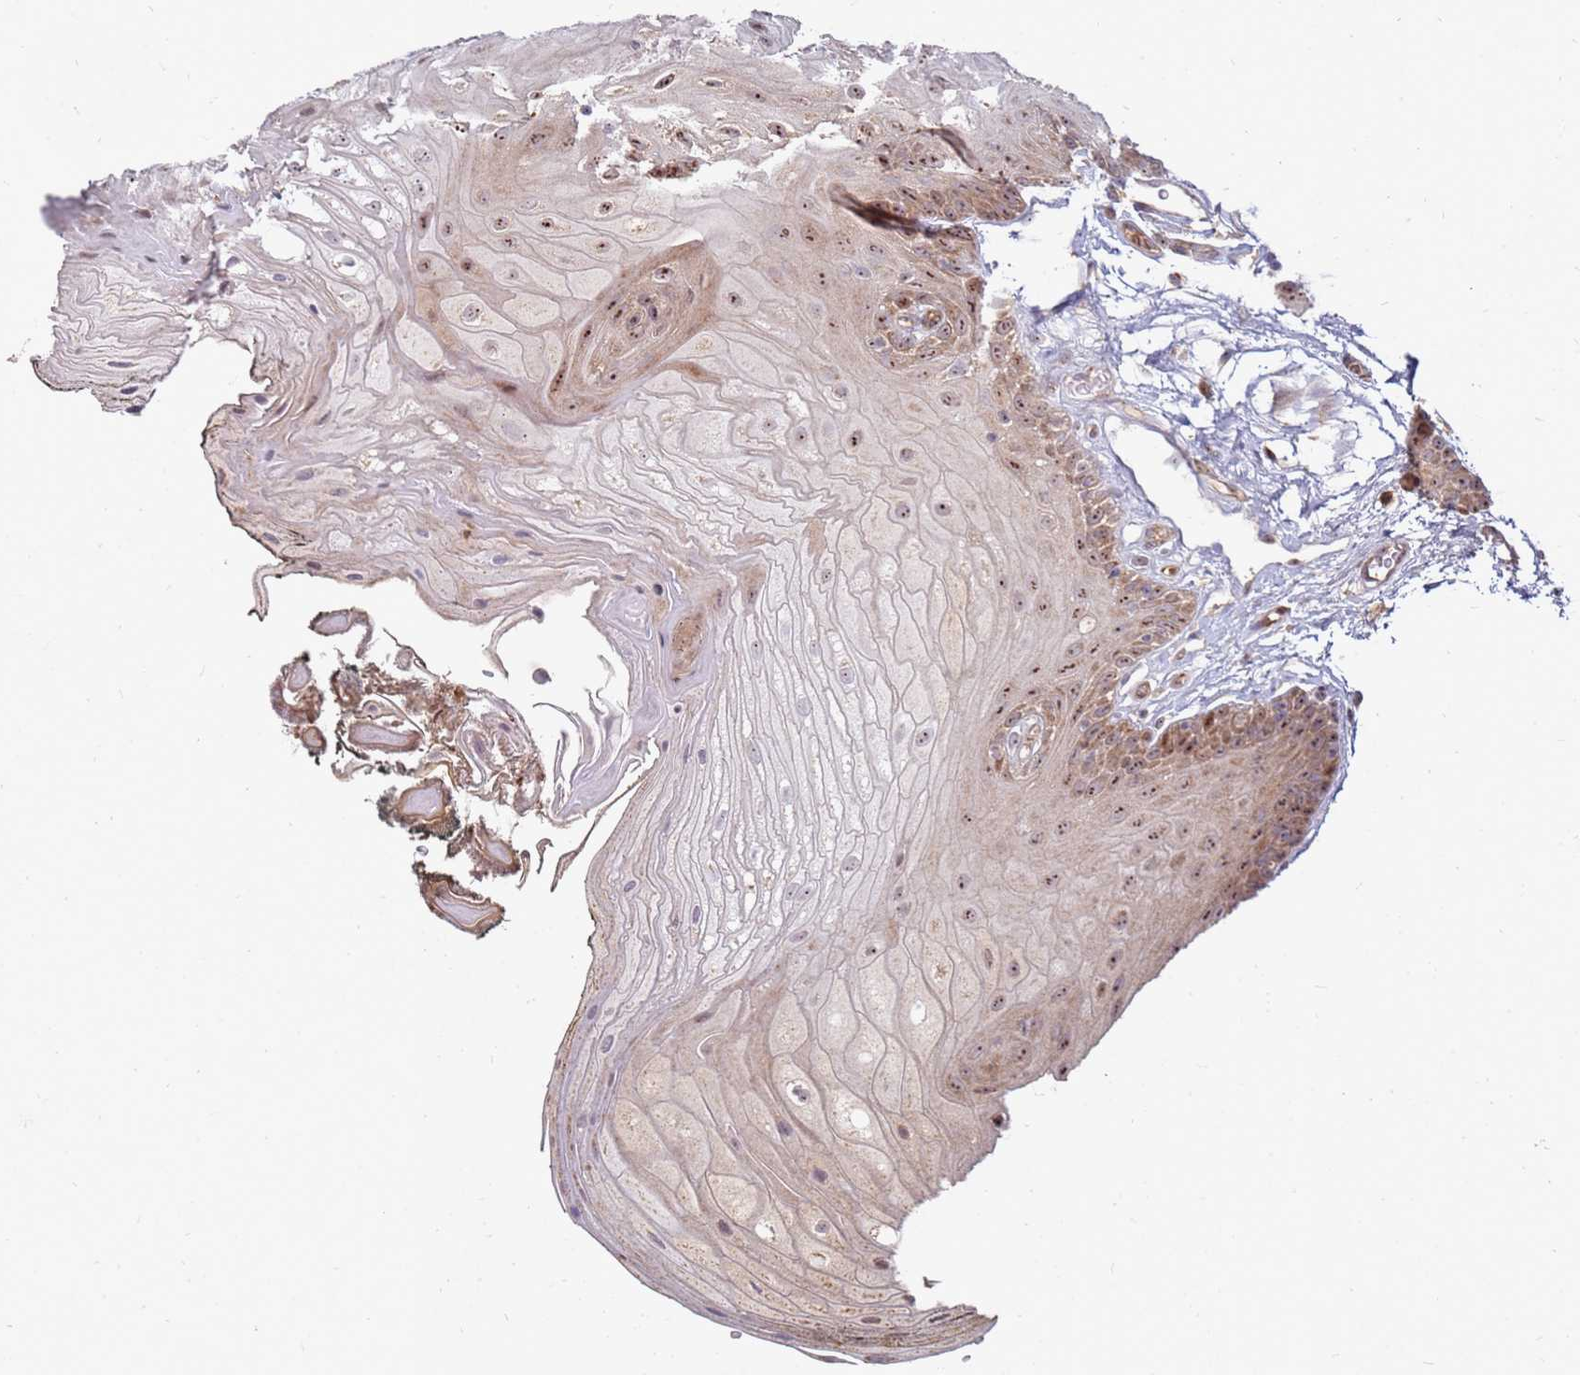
{"staining": {"intensity": "strong", "quantity": ">75%", "location": "cytoplasmic/membranous,nuclear"}, "tissue": "oral mucosa", "cell_type": "Squamous epithelial cells", "image_type": "normal", "snomed": [{"axis": "morphology", "description": "Normal tissue, NOS"}, {"axis": "morphology", "description": "Squamous cell carcinoma, NOS"}, {"axis": "topography", "description": "Oral tissue"}, {"axis": "topography", "description": "Head-Neck"}], "caption": "Immunohistochemical staining of benign oral mucosa exhibits strong cytoplasmic/membranous,nuclear protein positivity in about >75% of squamous epithelial cells.", "gene": "KIF25", "patient": {"sex": "female", "age": 81}}